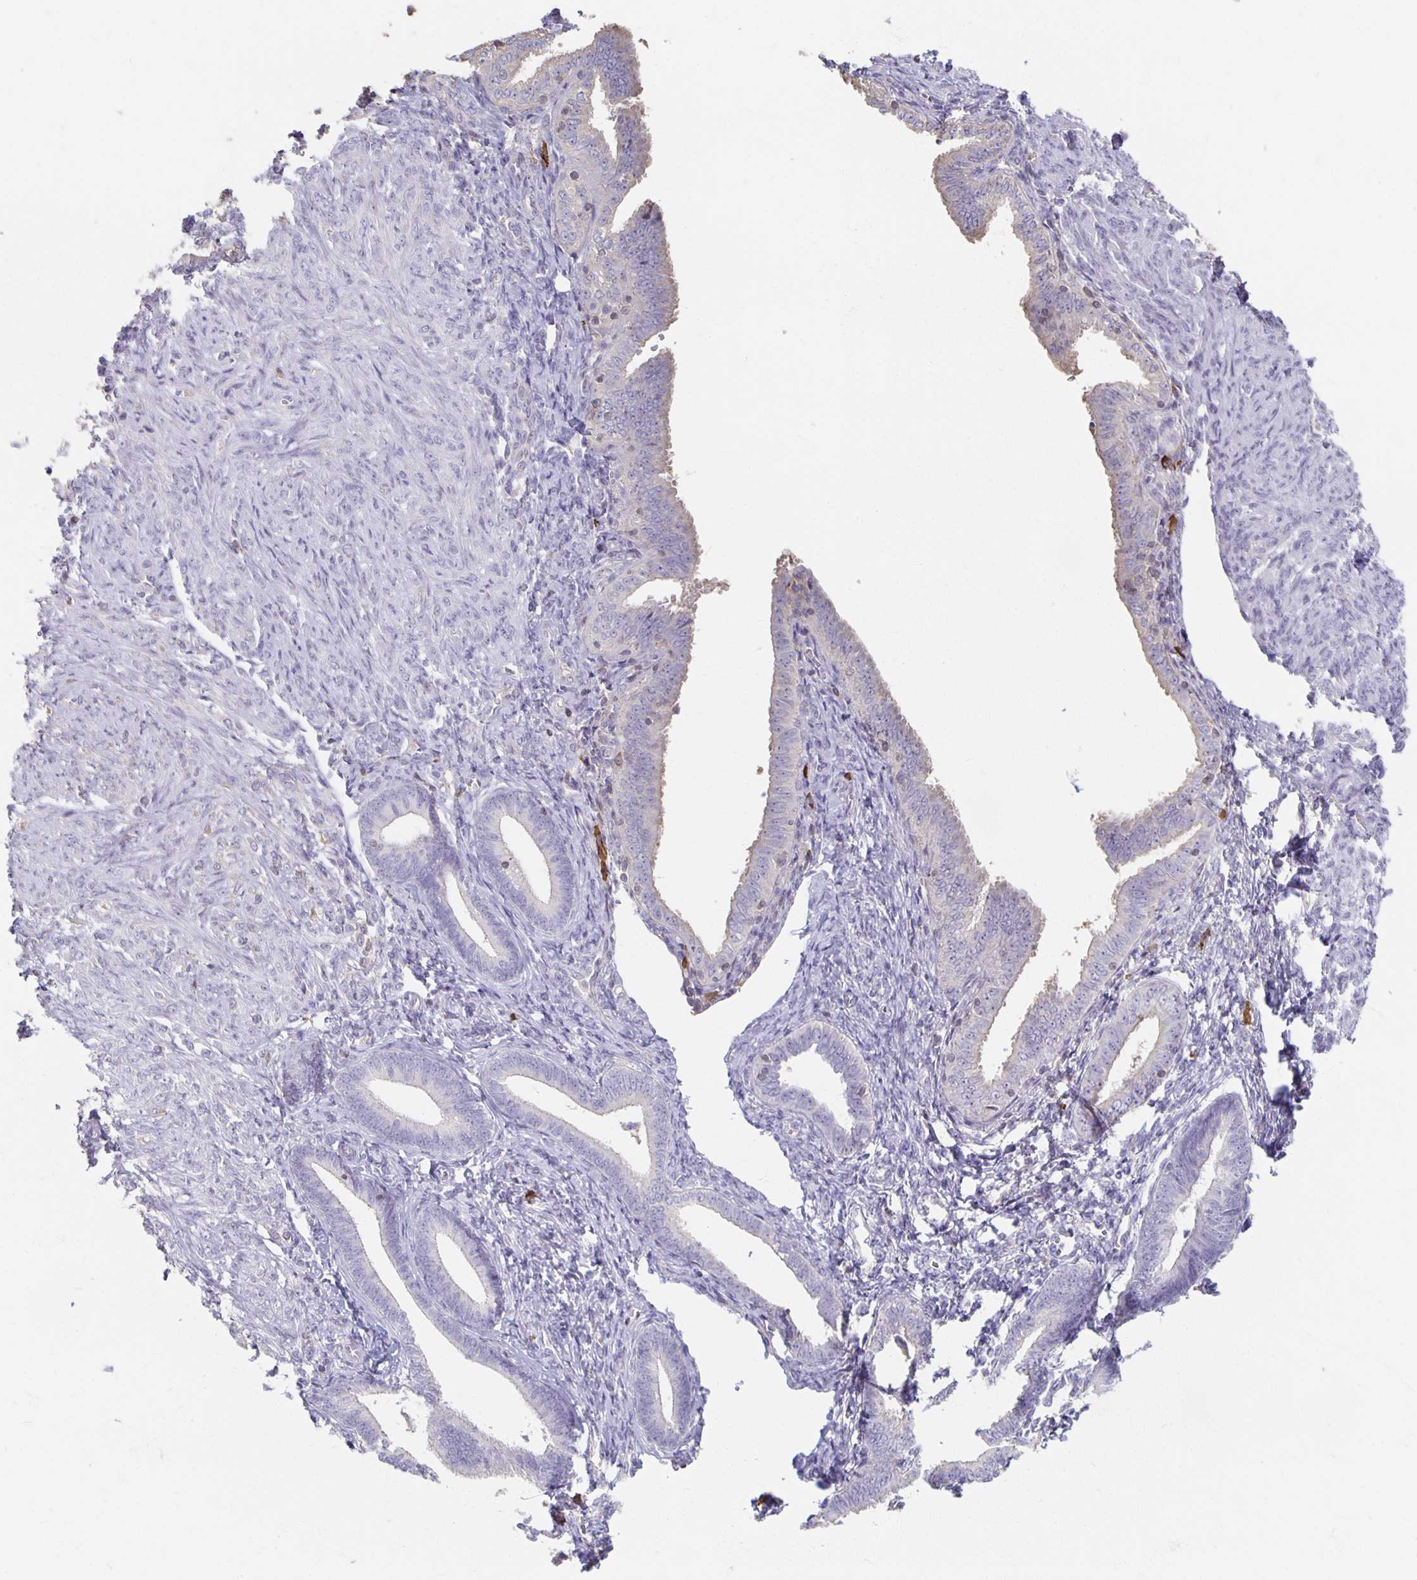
{"staining": {"intensity": "negative", "quantity": "none", "location": "none"}, "tissue": "endometrial cancer", "cell_type": "Tumor cells", "image_type": "cancer", "snomed": [{"axis": "morphology", "description": "Adenocarcinoma, NOS"}, {"axis": "topography", "description": "Endometrium"}], "caption": "The micrograph reveals no significant positivity in tumor cells of endometrial adenocarcinoma.", "gene": "ZNF692", "patient": {"sex": "female", "age": 87}}